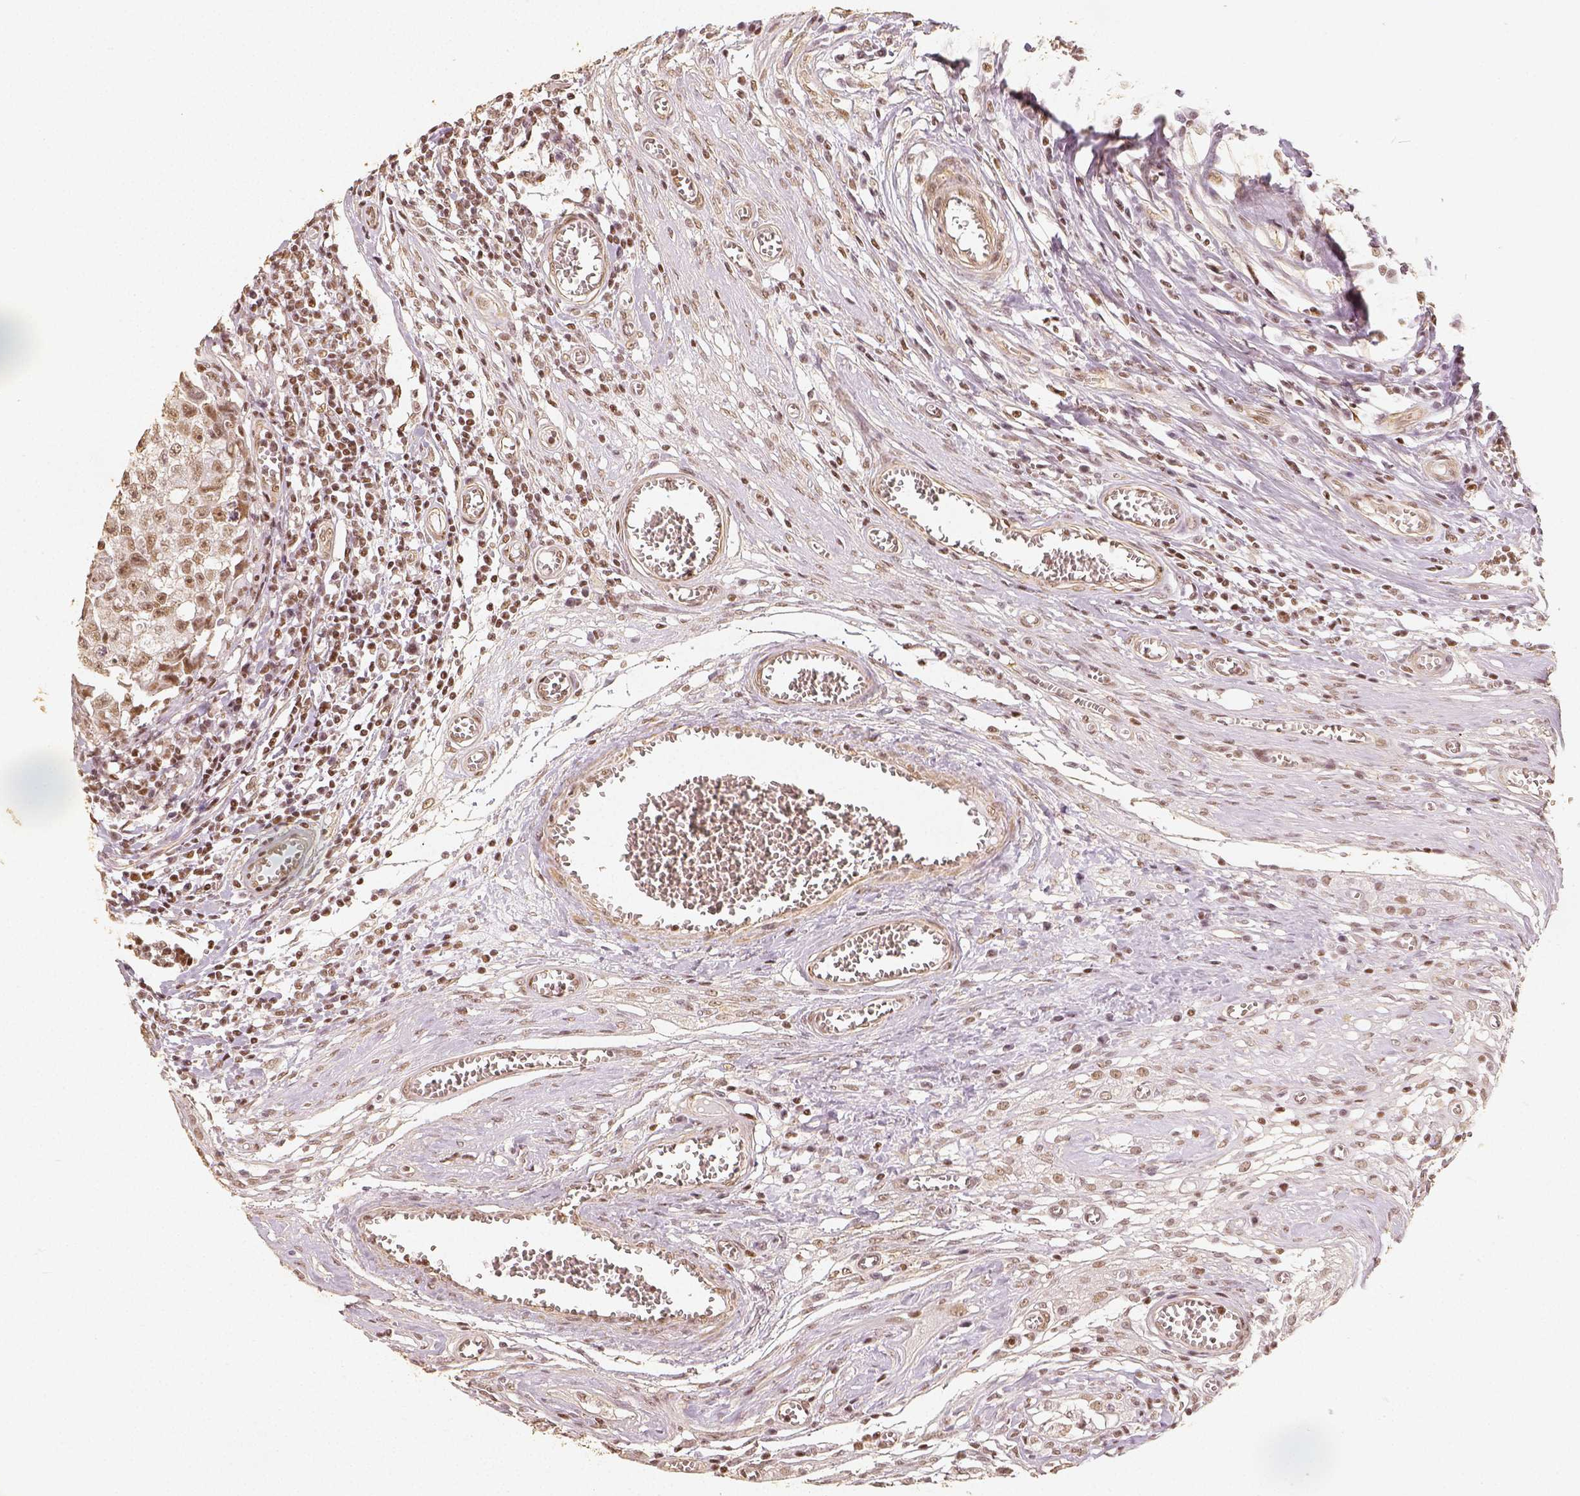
{"staining": {"intensity": "moderate", "quantity": ">75%", "location": "nuclear"}, "tissue": "testis cancer", "cell_type": "Tumor cells", "image_type": "cancer", "snomed": [{"axis": "morphology", "description": "Carcinoma, Embryonal, NOS"}, {"axis": "topography", "description": "Testis"}], "caption": "Protein staining exhibits moderate nuclear staining in approximately >75% of tumor cells in testis embryonal carcinoma.", "gene": "HDAC1", "patient": {"sex": "male", "age": 36}}